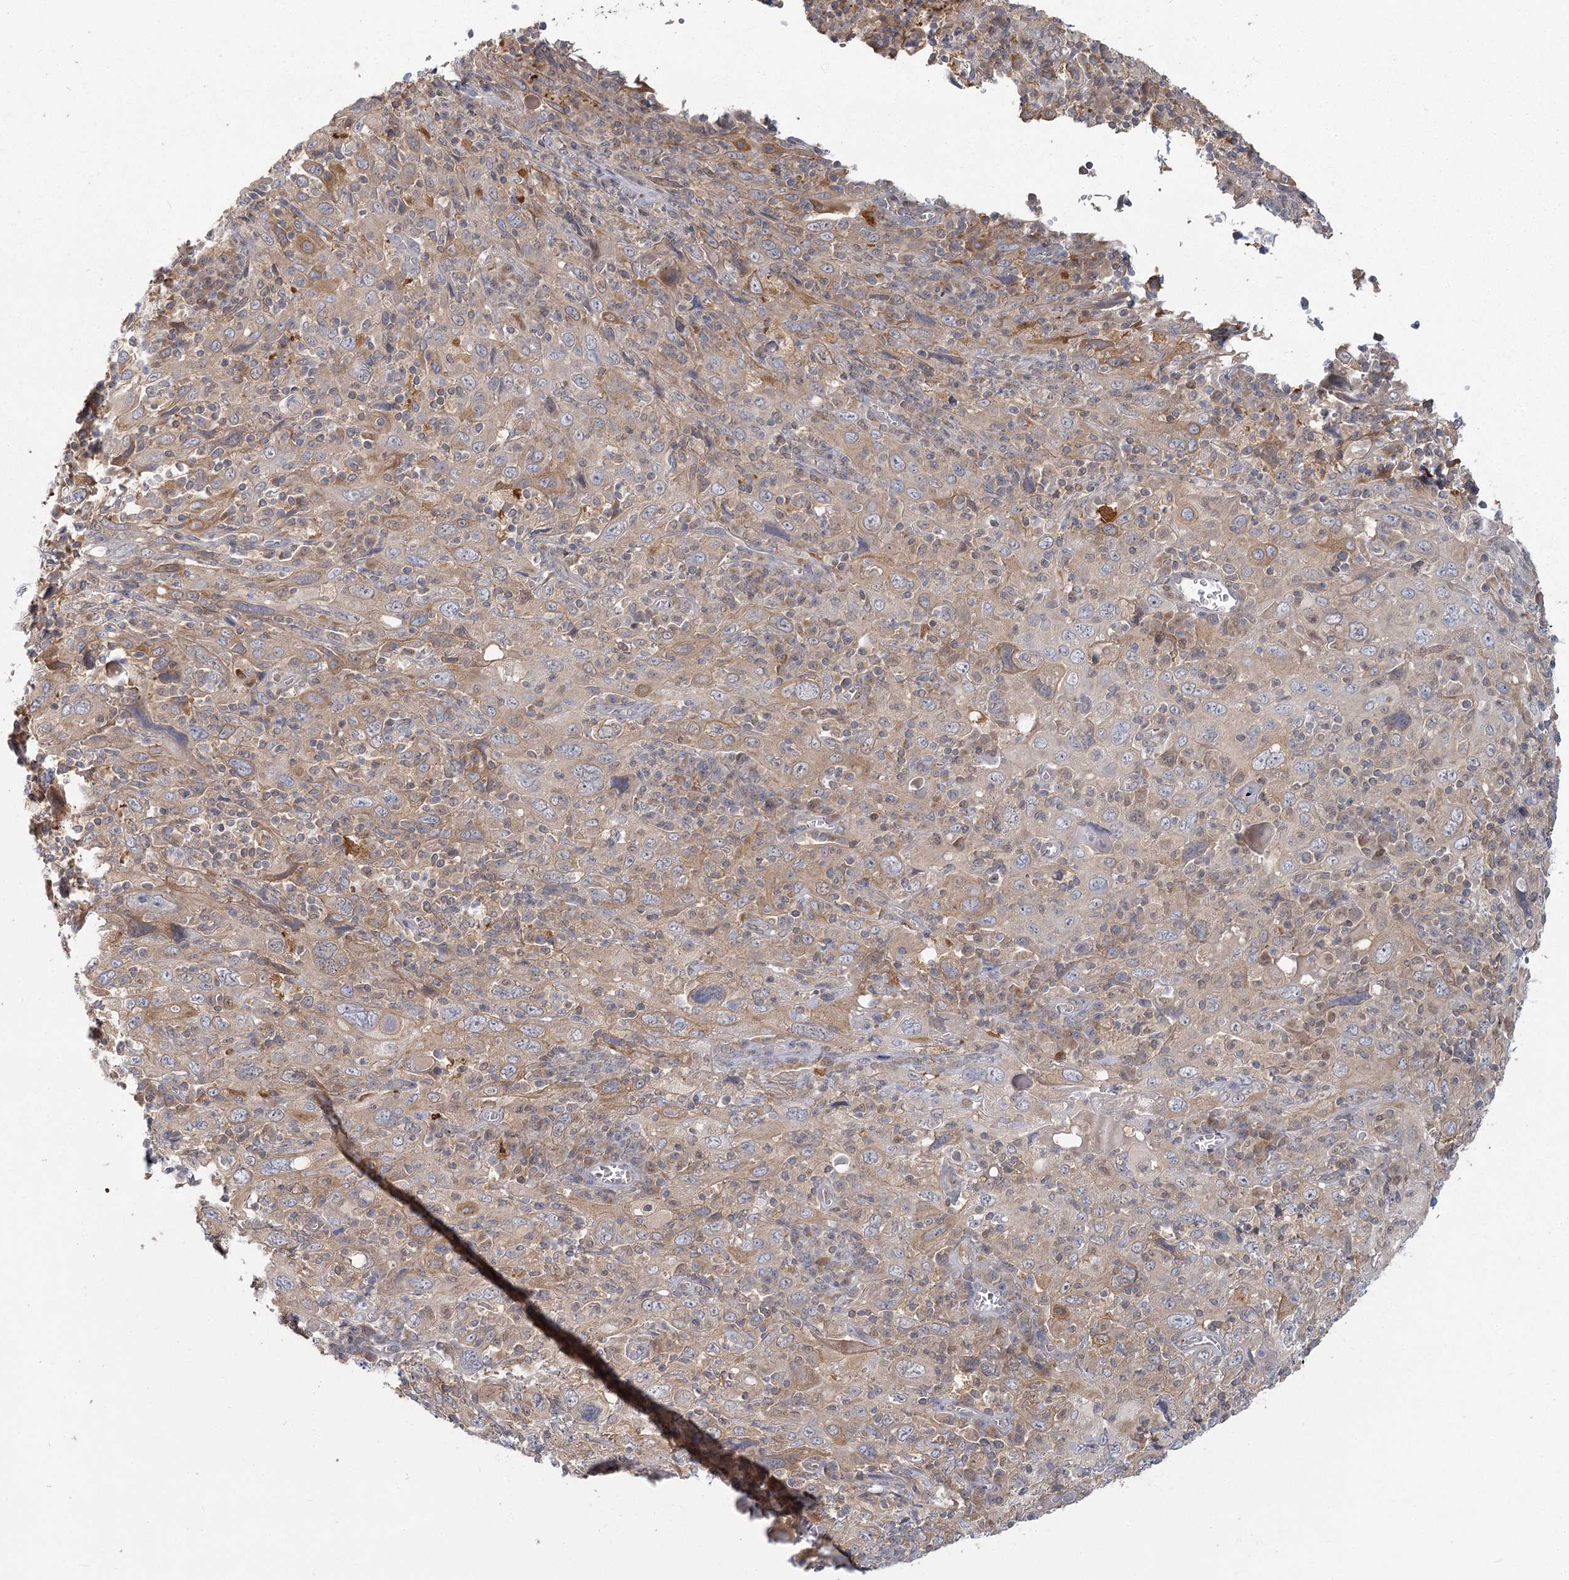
{"staining": {"intensity": "moderate", "quantity": ">75%", "location": "cytoplasmic/membranous"}, "tissue": "cervical cancer", "cell_type": "Tumor cells", "image_type": "cancer", "snomed": [{"axis": "morphology", "description": "Squamous cell carcinoma, NOS"}, {"axis": "topography", "description": "Cervix"}], "caption": "This photomicrograph displays cervical squamous cell carcinoma stained with immunohistochemistry to label a protein in brown. The cytoplasmic/membranous of tumor cells show moderate positivity for the protein. Nuclei are counter-stained blue.", "gene": "USP11", "patient": {"sex": "female", "age": 46}}